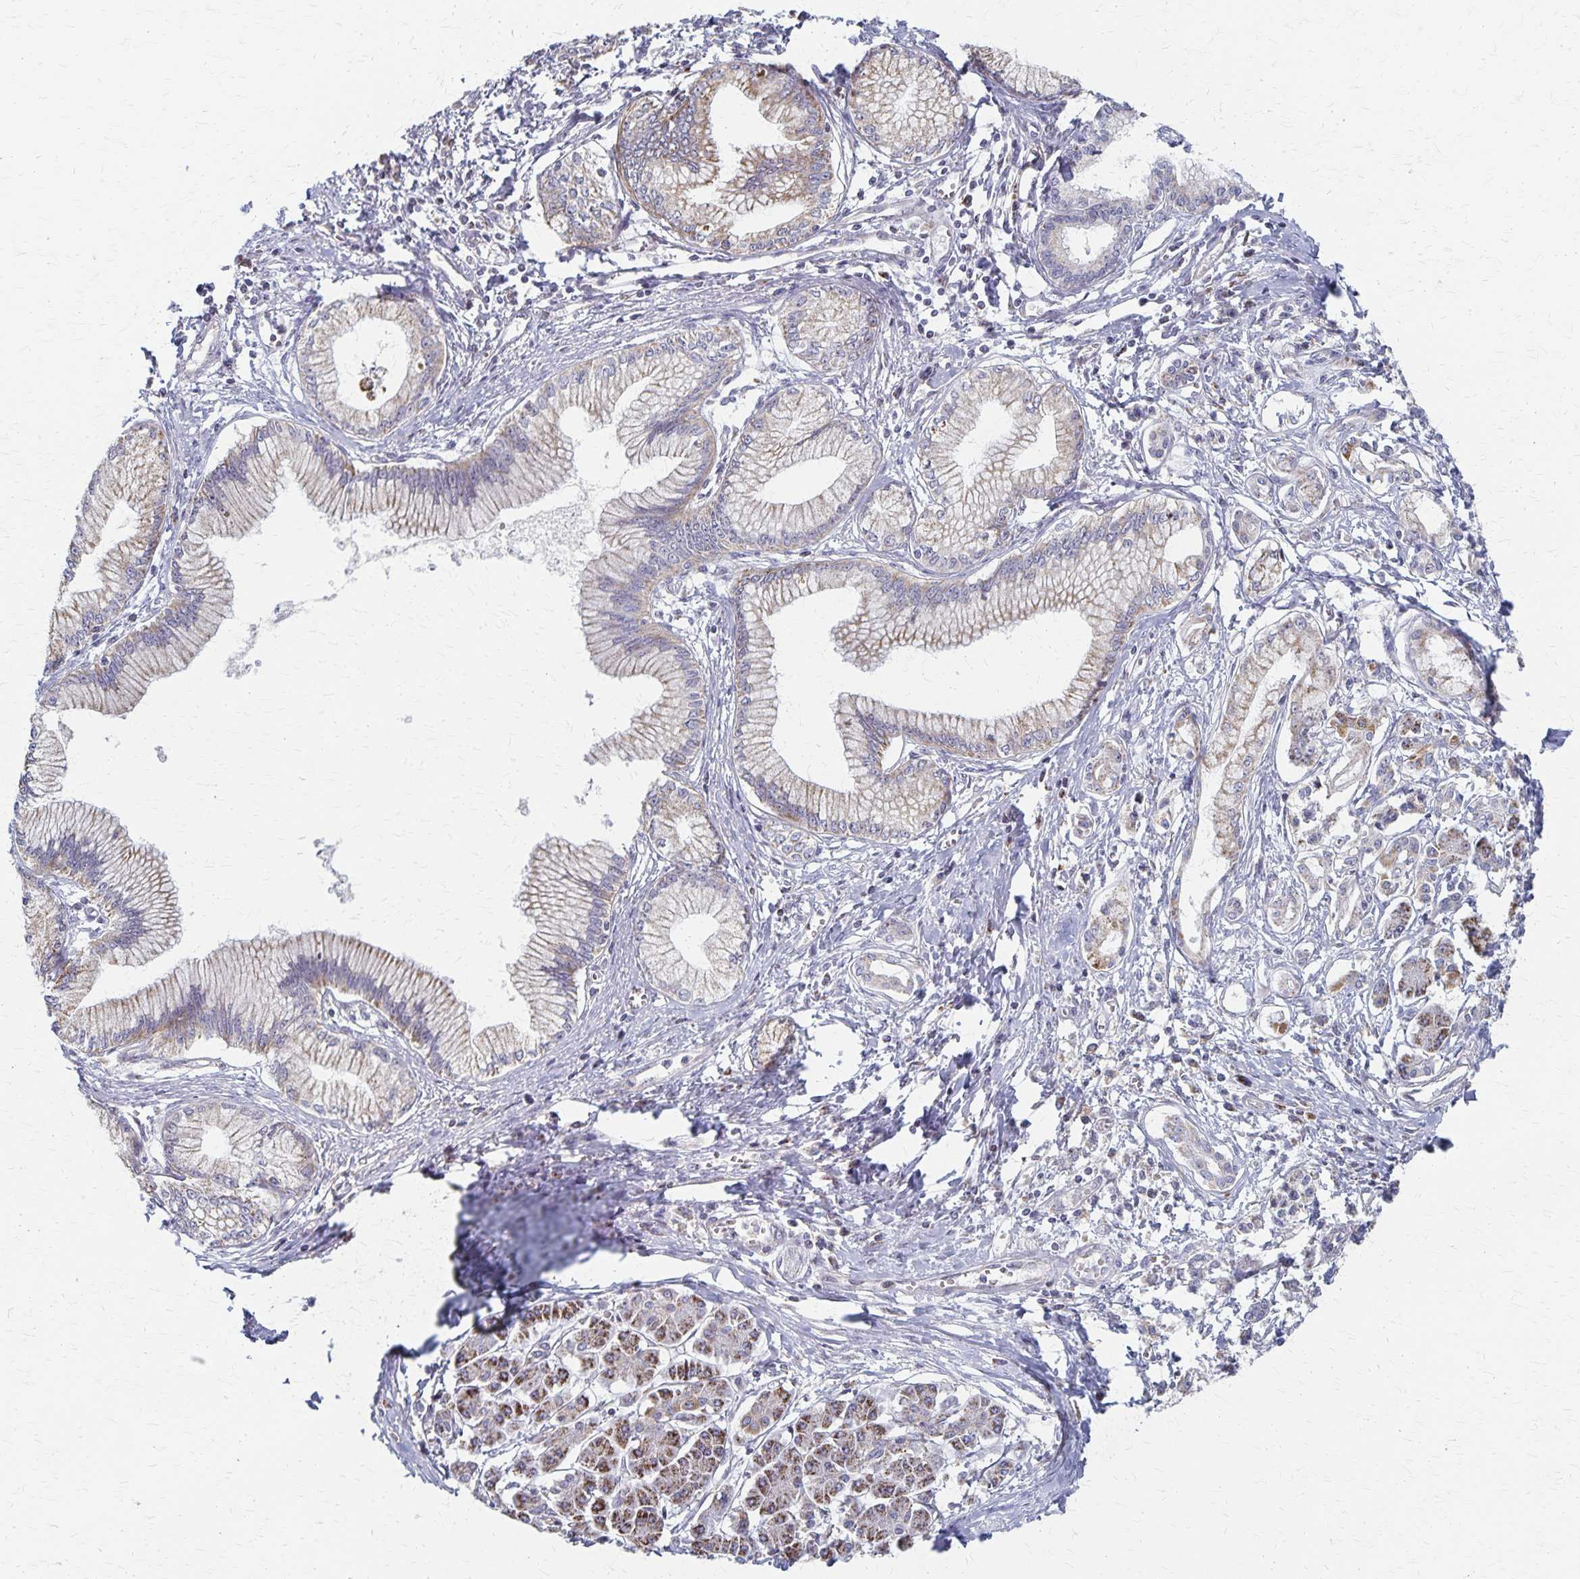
{"staining": {"intensity": "moderate", "quantity": "<25%", "location": "cytoplasmic/membranous"}, "tissue": "pancreatic cancer", "cell_type": "Tumor cells", "image_type": "cancer", "snomed": [{"axis": "morphology", "description": "Adenocarcinoma, NOS"}, {"axis": "topography", "description": "Pancreas"}], "caption": "Moderate cytoplasmic/membranous protein staining is identified in about <25% of tumor cells in pancreatic cancer (adenocarcinoma).", "gene": "DYRK4", "patient": {"sex": "female", "age": 68}}